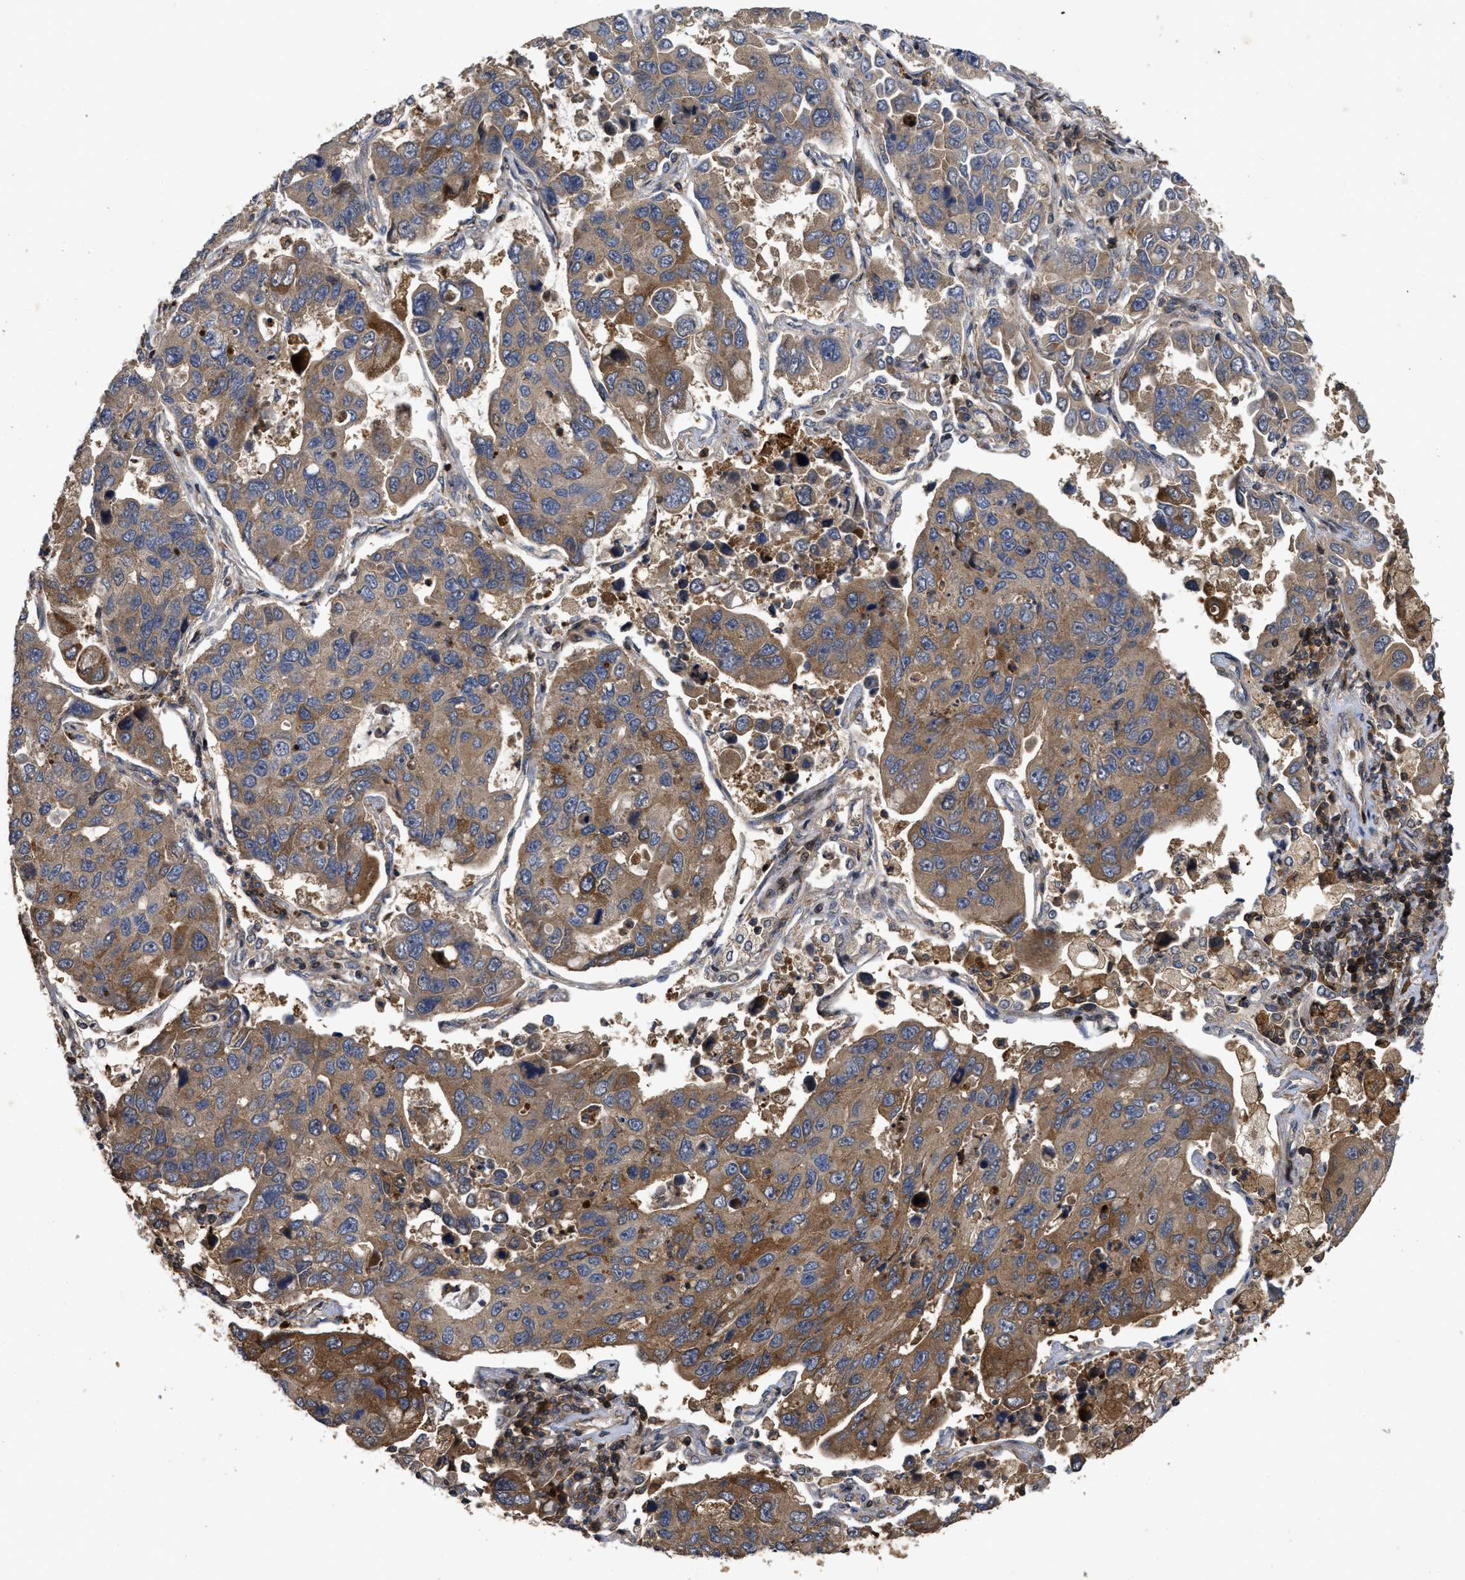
{"staining": {"intensity": "moderate", "quantity": ">75%", "location": "cytoplasmic/membranous"}, "tissue": "lung cancer", "cell_type": "Tumor cells", "image_type": "cancer", "snomed": [{"axis": "morphology", "description": "Adenocarcinoma, NOS"}, {"axis": "topography", "description": "Lung"}], "caption": "Adenocarcinoma (lung) stained with a protein marker exhibits moderate staining in tumor cells.", "gene": "CBR3", "patient": {"sex": "male", "age": 64}}